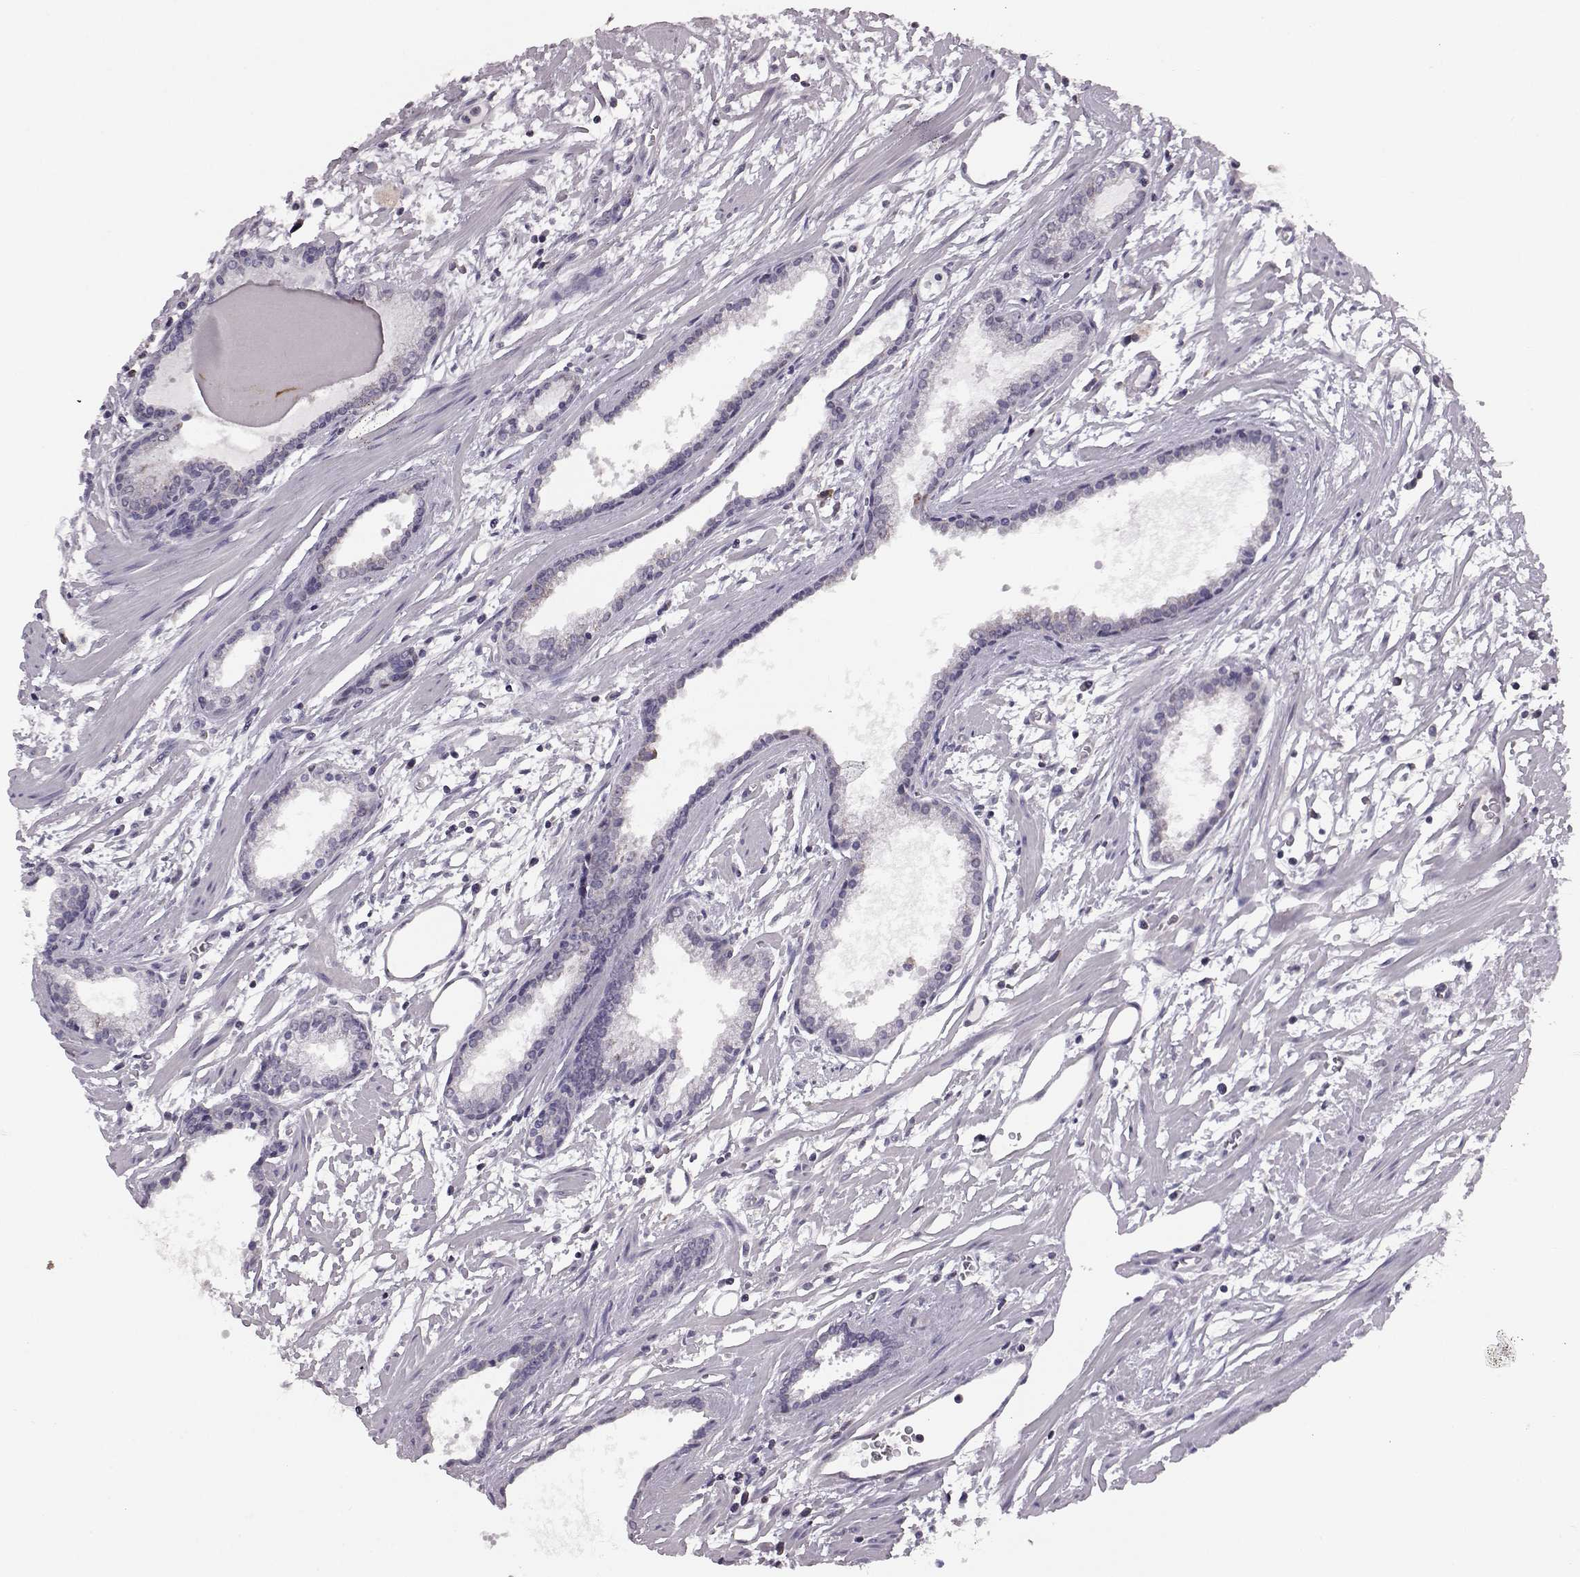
{"staining": {"intensity": "negative", "quantity": "none", "location": "none"}, "tissue": "prostate cancer", "cell_type": "Tumor cells", "image_type": "cancer", "snomed": [{"axis": "morphology", "description": "Adenocarcinoma, High grade"}, {"axis": "topography", "description": "Prostate"}], "caption": "Tumor cells show no significant staining in prostate high-grade adenocarcinoma.", "gene": "ALDH3A1", "patient": {"sex": "male", "age": 68}}